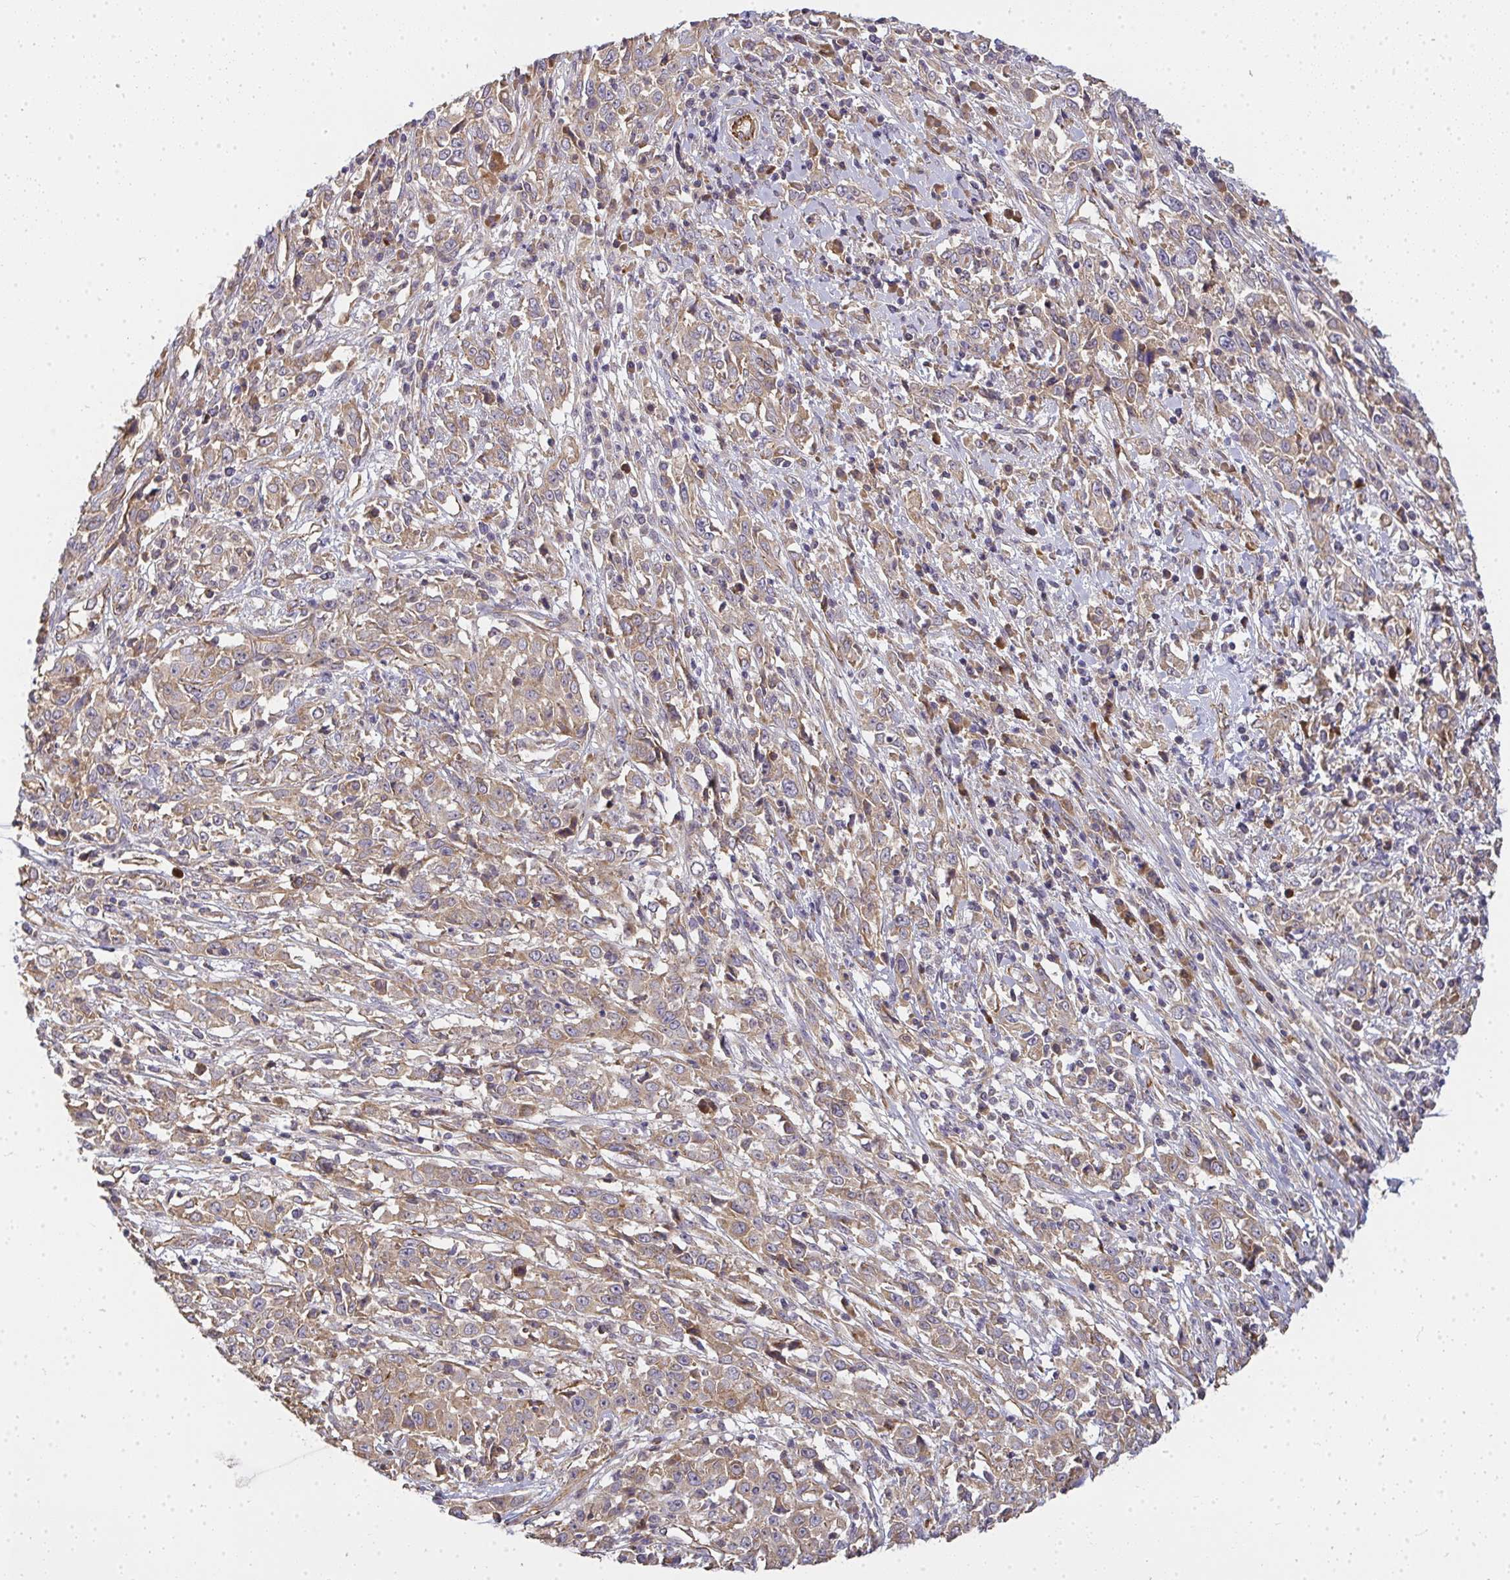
{"staining": {"intensity": "weak", "quantity": ">75%", "location": "cytoplasmic/membranous"}, "tissue": "cervical cancer", "cell_type": "Tumor cells", "image_type": "cancer", "snomed": [{"axis": "morphology", "description": "Adenocarcinoma, NOS"}, {"axis": "topography", "description": "Cervix"}], "caption": "IHC of cervical adenocarcinoma exhibits low levels of weak cytoplasmic/membranous expression in approximately >75% of tumor cells. (Brightfield microscopy of DAB IHC at high magnification).", "gene": "B4GALT6", "patient": {"sex": "female", "age": 40}}